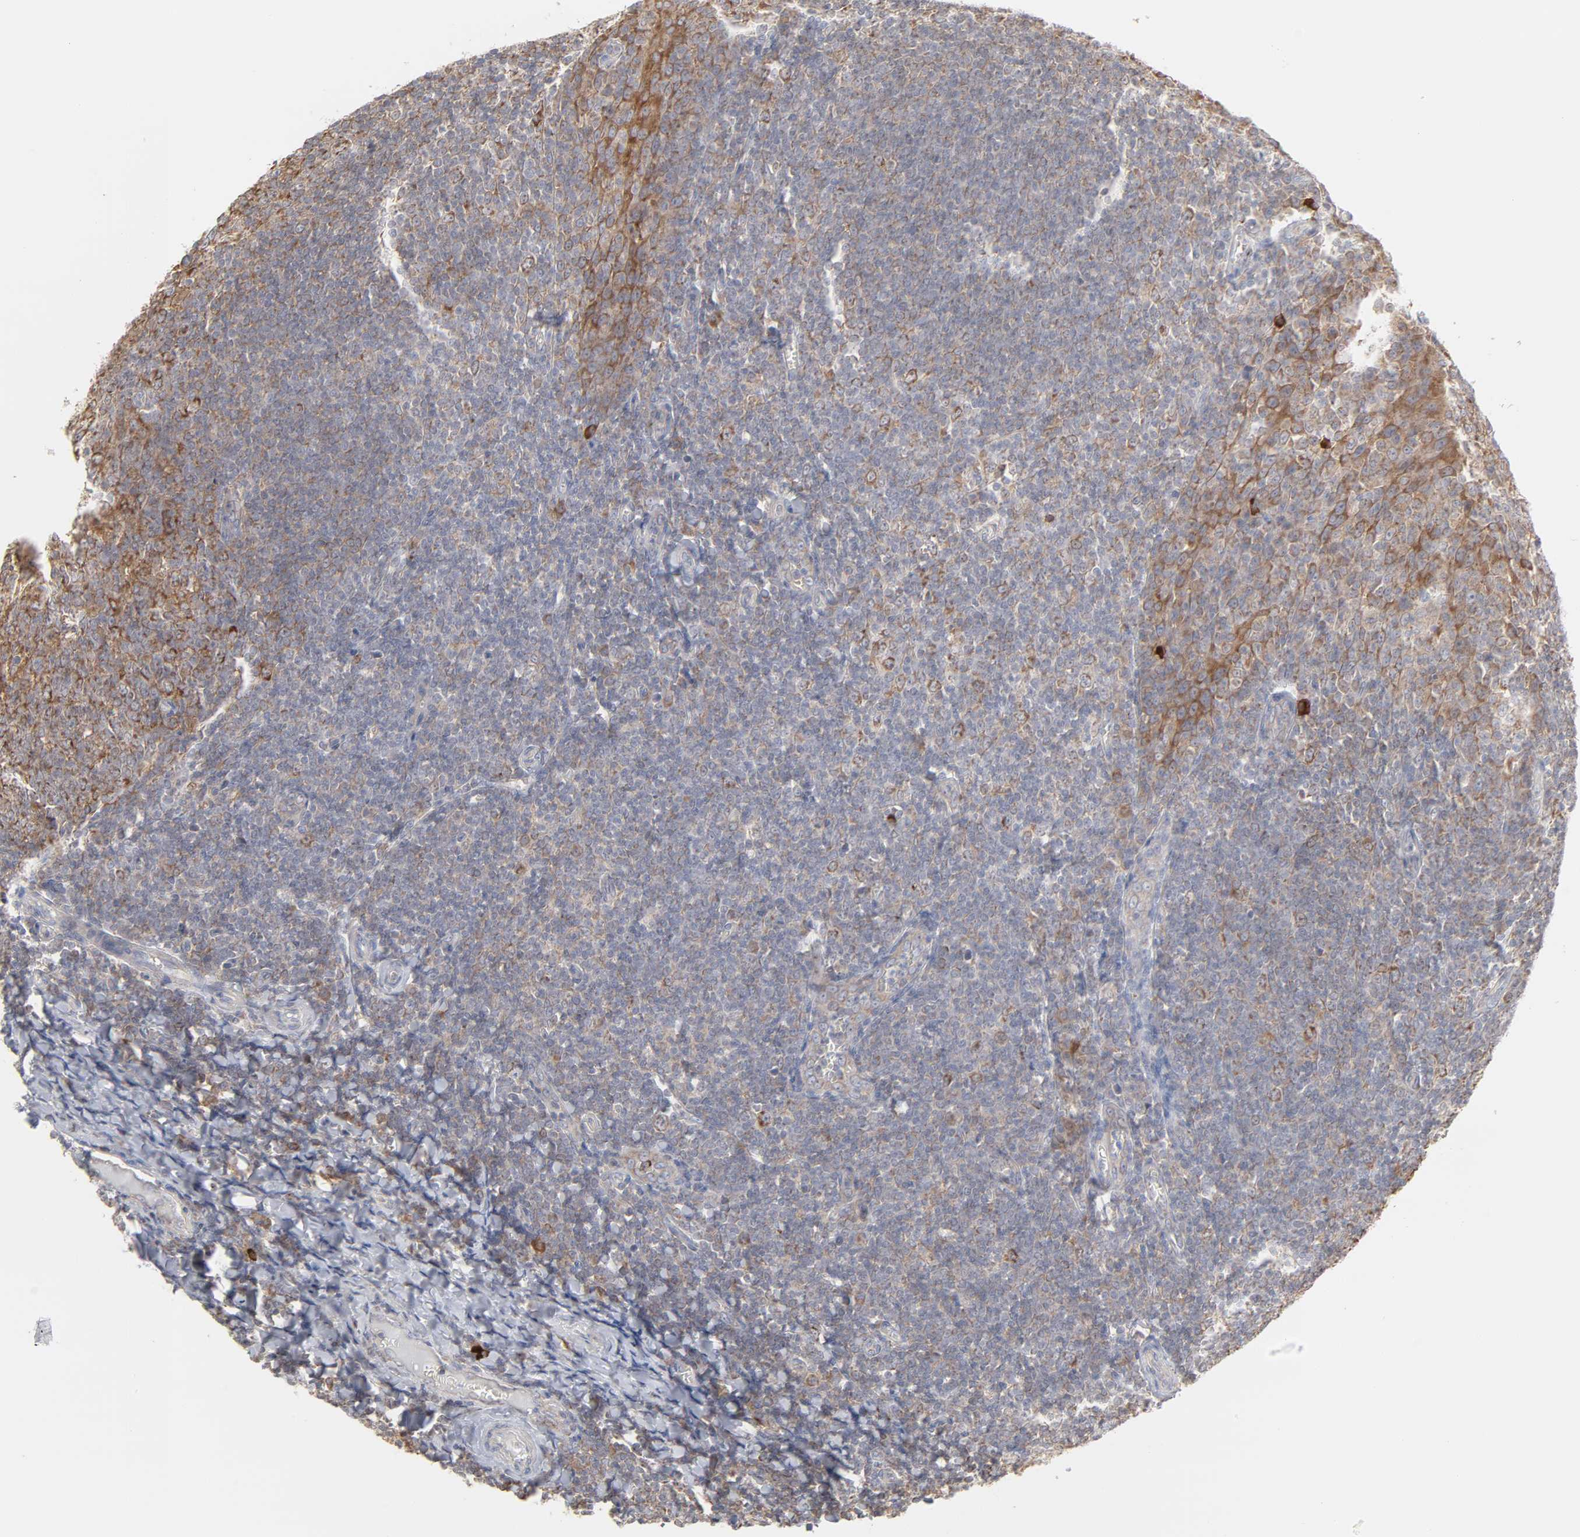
{"staining": {"intensity": "moderate", "quantity": ">75%", "location": "cytoplasmic/membranous"}, "tissue": "tonsil", "cell_type": "Germinal center cells", "image_type": "normal", "snomed": [{"axis": "morphology", "description": "Normal tissue, NOS"}, {"axis": "topography", "description": "Tonsil"}], "caption": "The micrograph displays immunohistochemical staining of unremarkable tonsil. There is moderate cytoplasmic/membranous positivity is identified in about >75% of germinal center cells. The staining is performed using DAB brown chromogen to label protein expression. The nuclei are counter-stained blue using hematoxylin.", "gene": "PPFIBP2", "patient": {"sex": "male", "age": 31}}